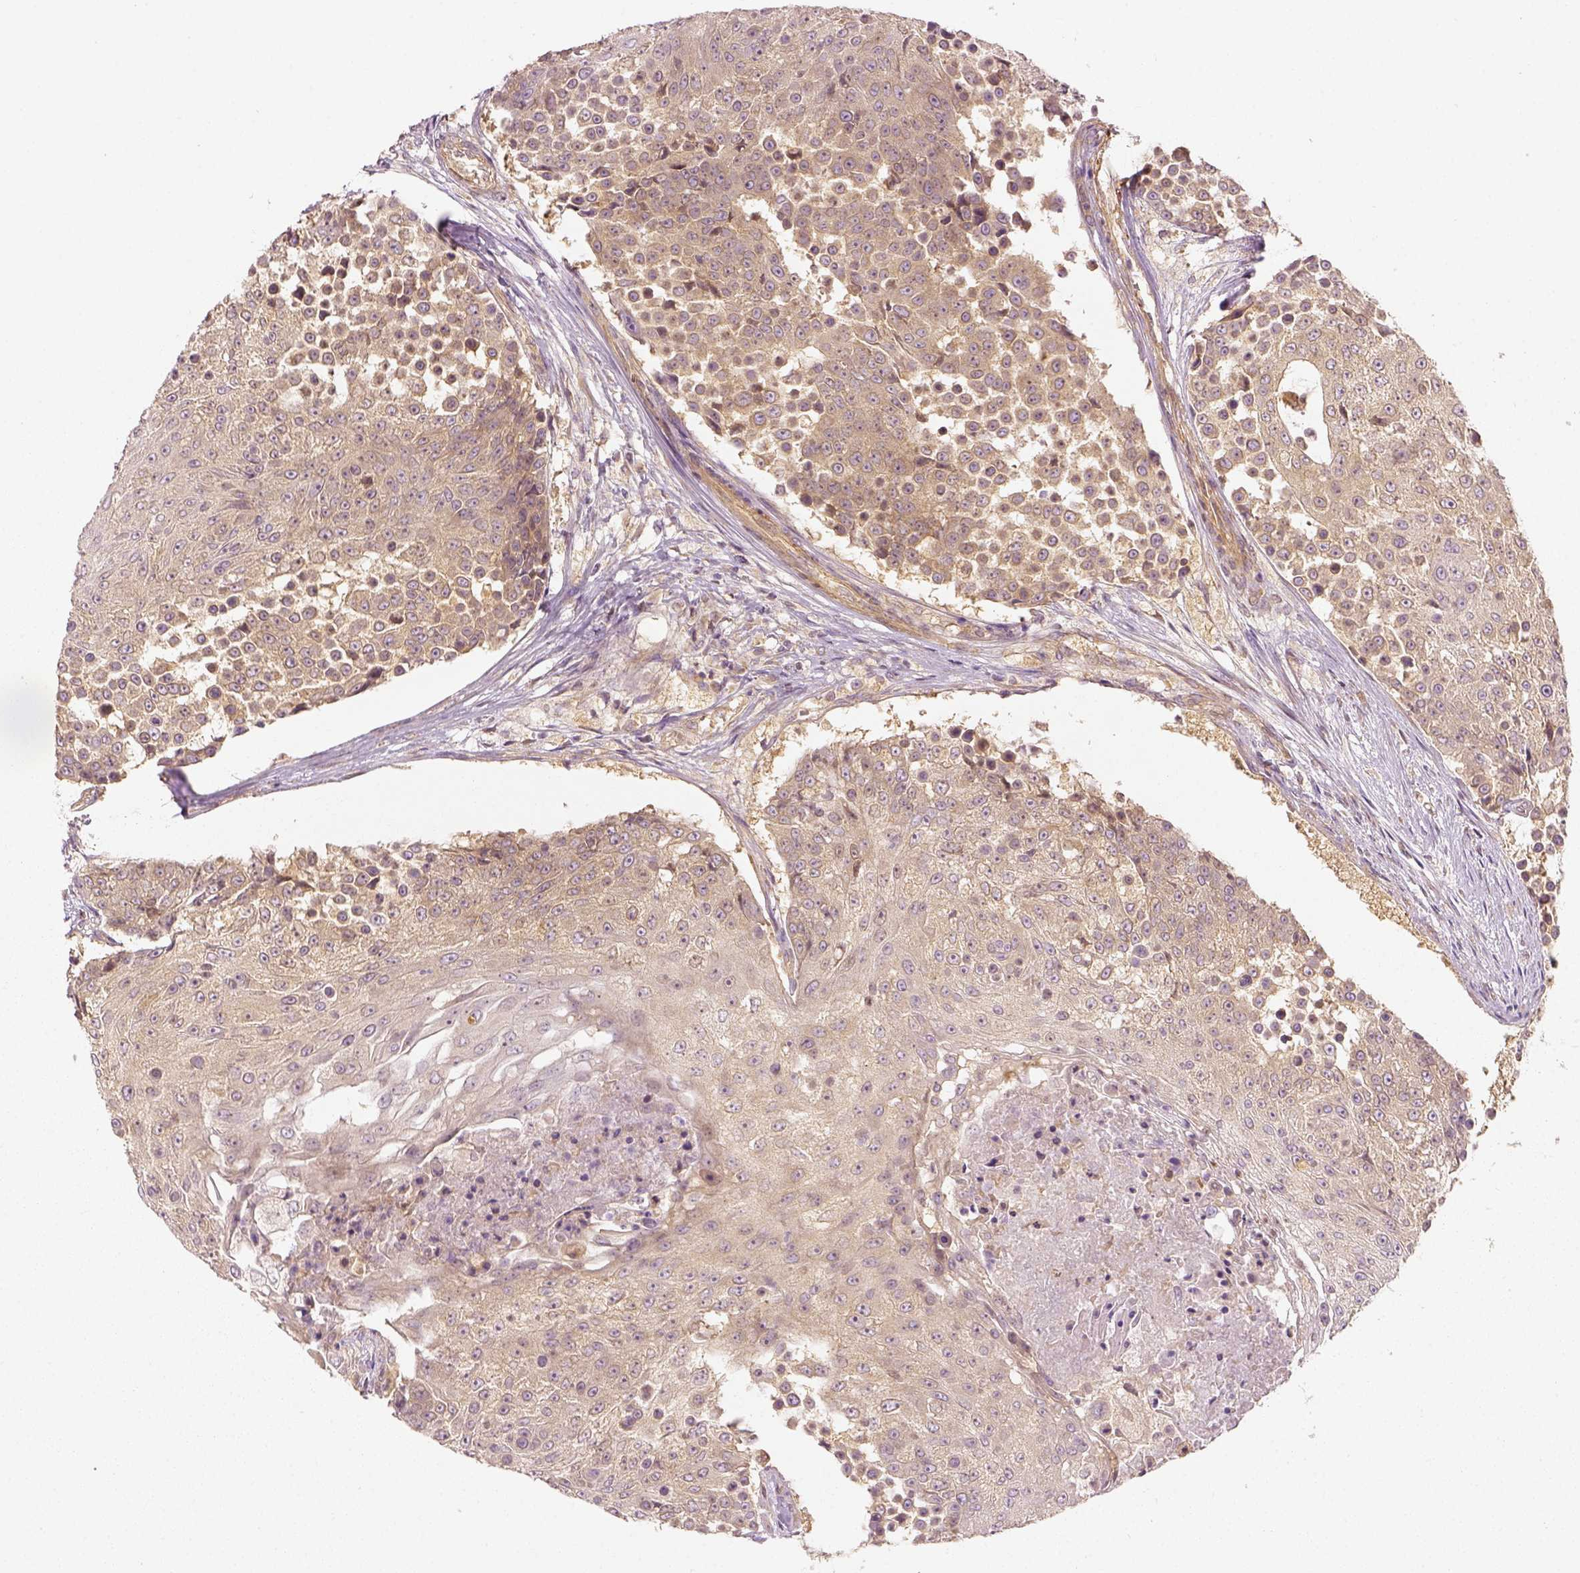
{"staining": {"intensity": "weak", "quantity": ">75%", "location": "cytoplasmic/membranous"}, "tissue": "urothelial cancer", "cell_type": "Tumor cells", "image_type": "cancer", "snomed": [{"axis": "morphology", "description": "Urothelial carcinoma, High grade"}, {"axis": "topography", "description": "Urinary bladder"}], "caption": "The photomicrograph reveals a brown stain indicating the presence of a protein in the cytoplasmic/membranous of tumor cells in urothelial cancer.", "gene": "PAIP1", "patient": {"sex": "female", "age": 63}}